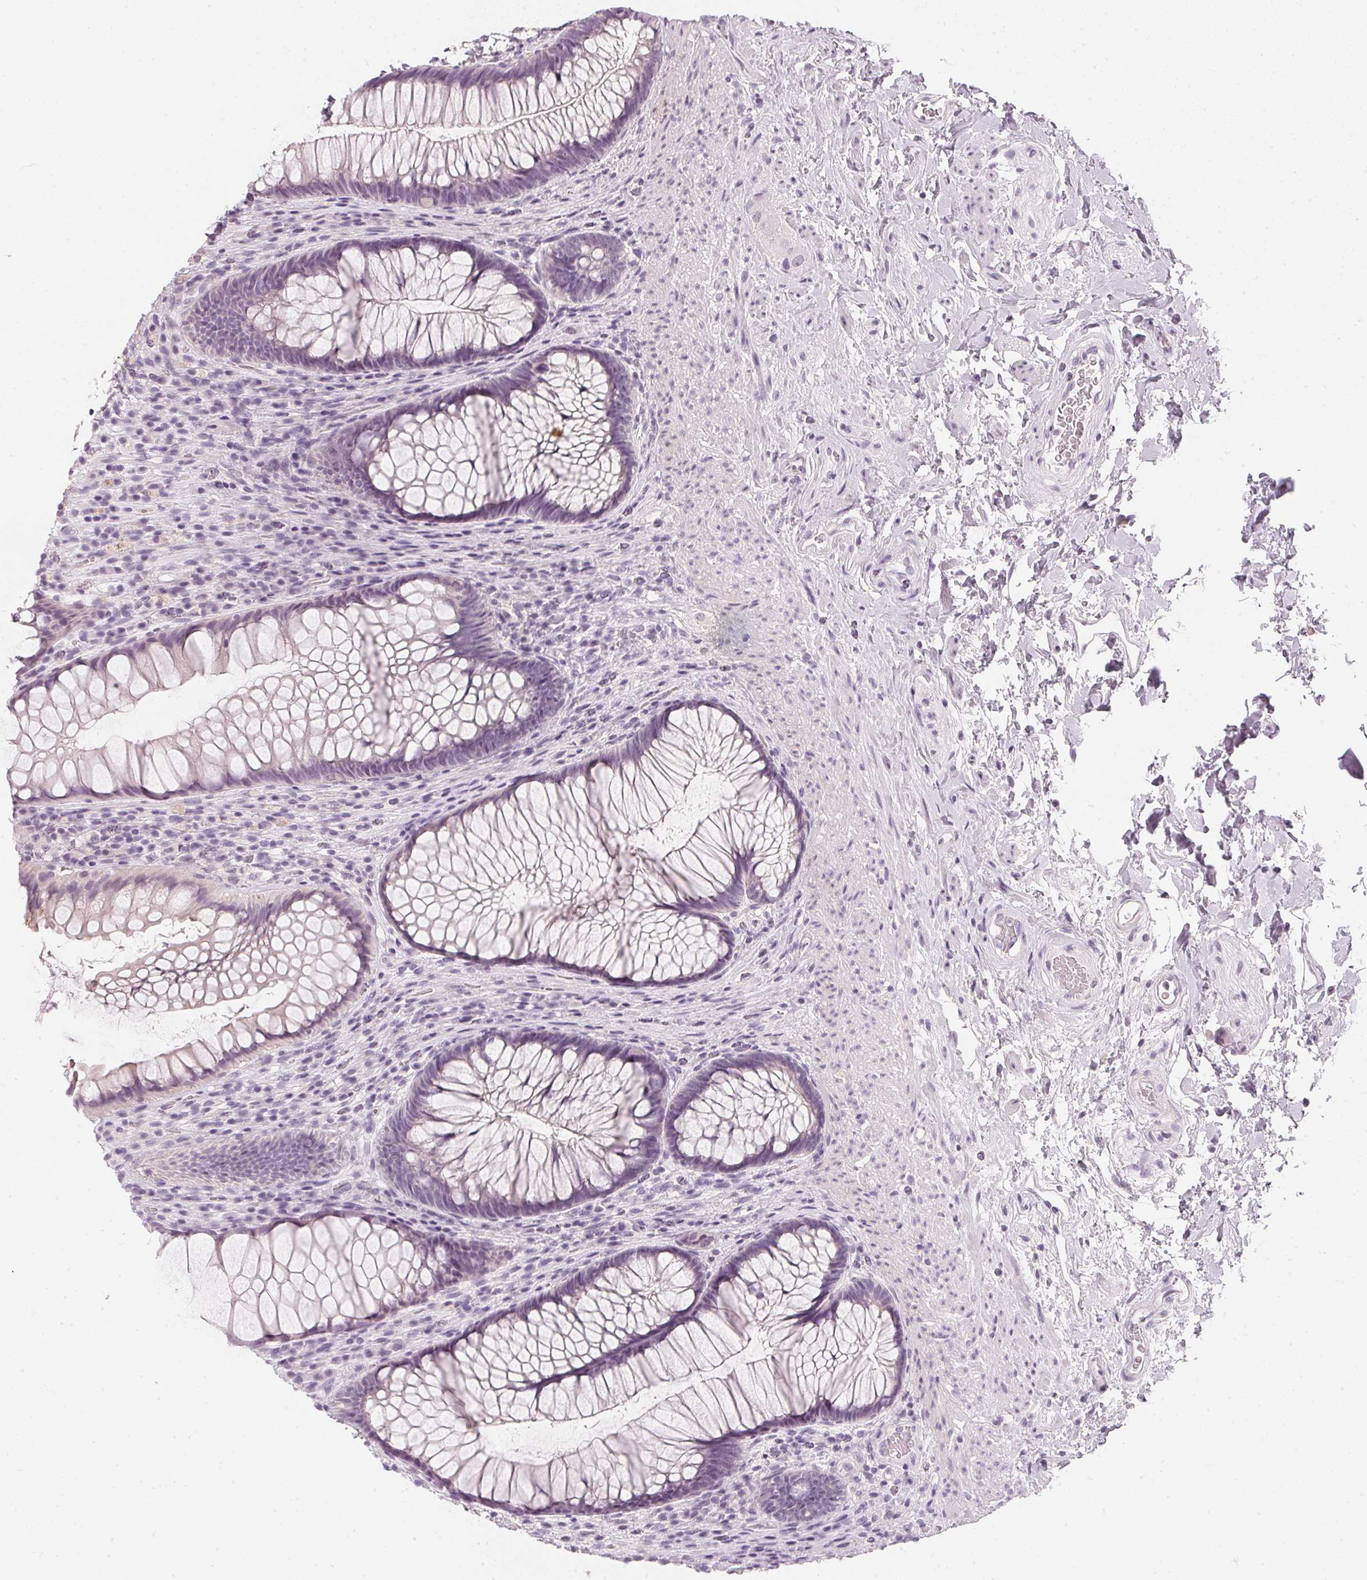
{"staining": {"intensity": "negative", "quantity": "none", "location": "none"}, "tissue": "rectum", "cell_type": "Glandular cells", "image_type": "normal", "snomed": [{"axis": "morphology", "description": "Normal tissue, NOS"}, {"axis": "topography", "description": "Smooth muscle"}, {"axis": "topography", "description": "Rectum"}], "caption": "This is a micrograph of immunohistochemistry (IHC) staining of benign rectum, which shows no expression in glandular cells.", "gene": "CHST4", "patient": {"sex": "male", "age": 53}}